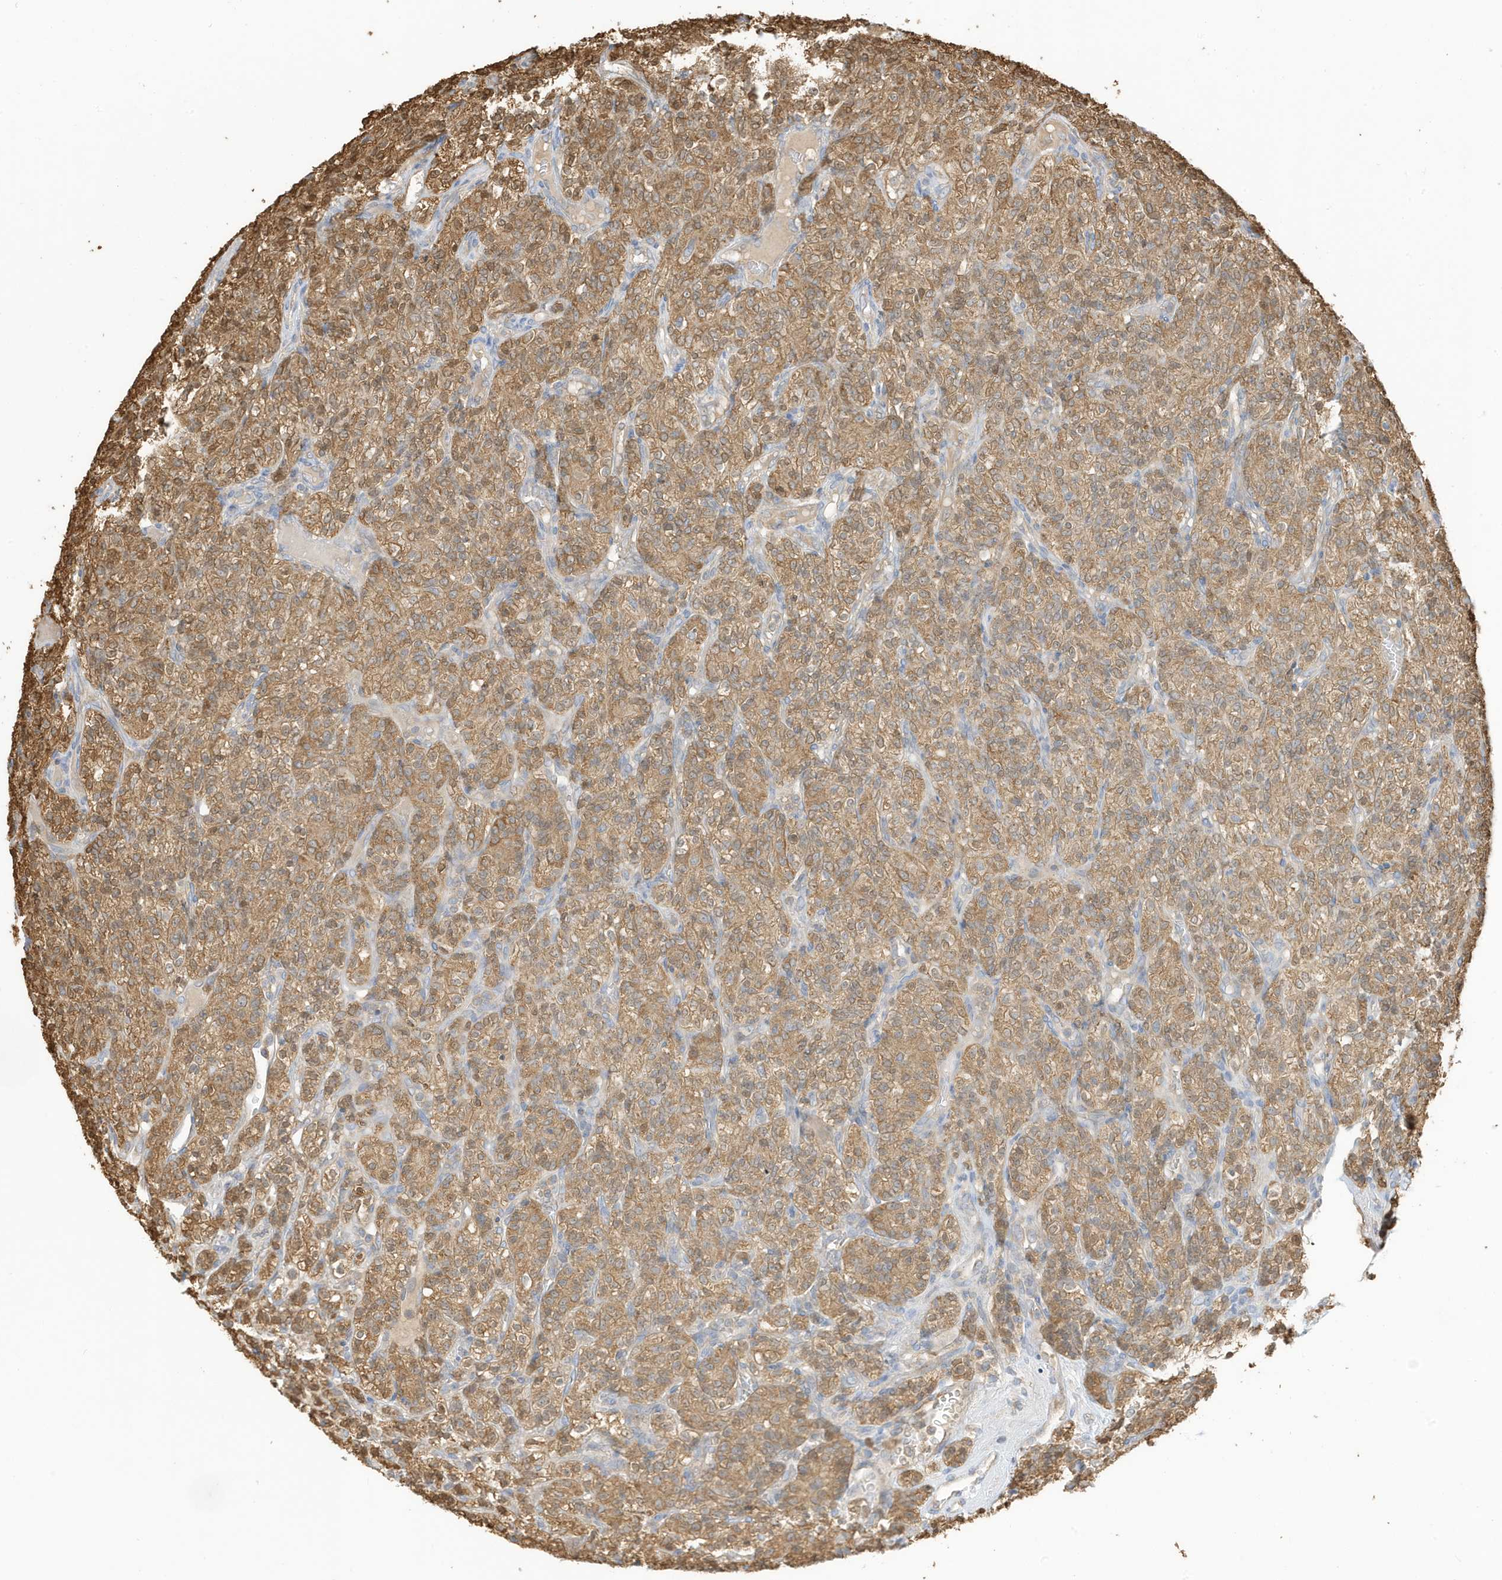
{"staining": {"intensity": "moderate", "quantity": ">75%", "location": "cytoplasmic/membranous"}, "tissue": "renal cancer", "cell_type": "Tumor cells", "image_type": "cancer", "snomed": [{"axis": "morphology", "description": "Adenocarcinoma, NOS"}, {"axis": "topography", "description": "Kidney"}], "caption": "A micrograph of renal adenocarcinoma stained for a protein displays moderate cytoplasmic/membranous brown staining in tumor cells. The staining was performed using DAB (3,3'-diaminobenzidine), with brown indicating positive protein expression. Nuclei are stained blue with hematoxylin.", "gene": "AZI2", "patient": {"sex": "male", "age": 77}}